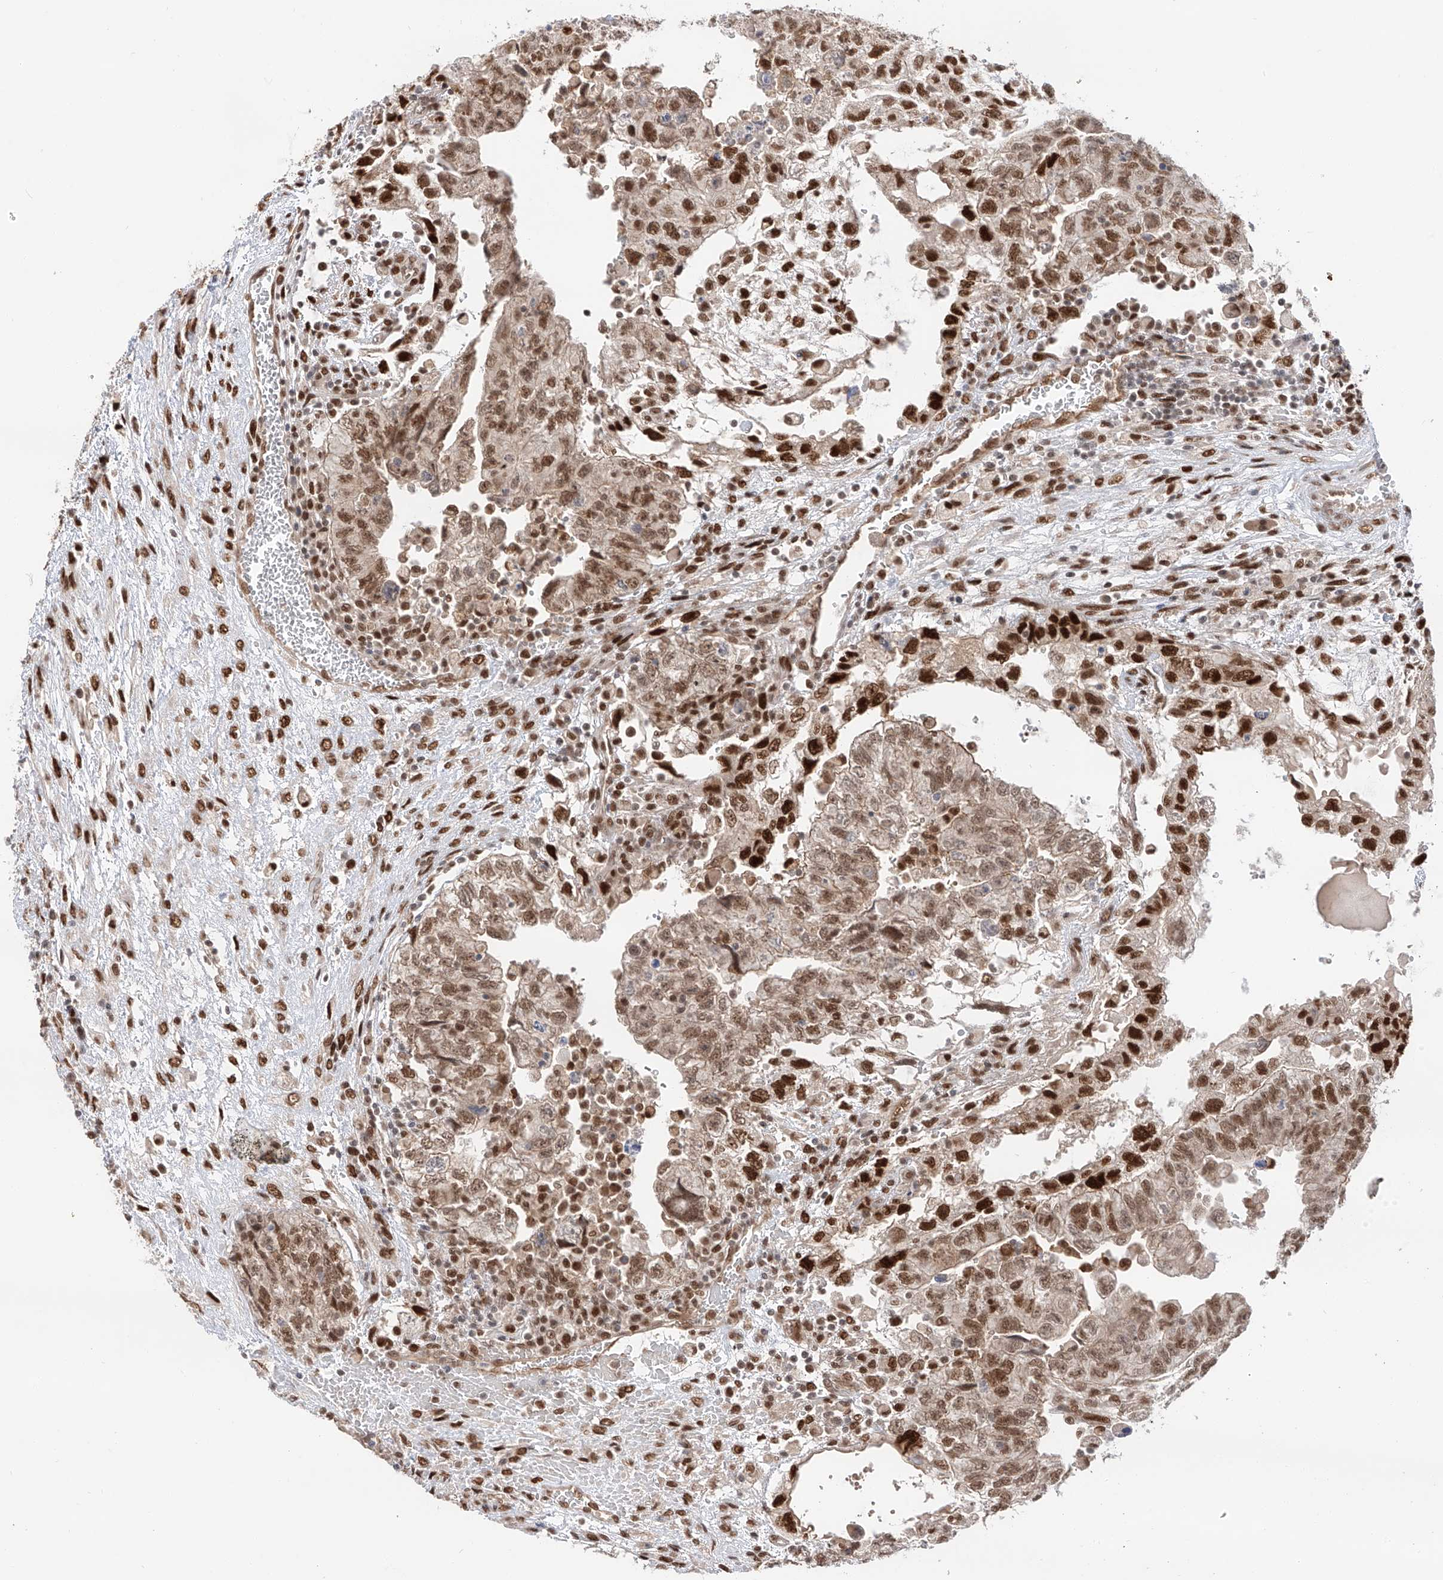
{"staining": {"intensity": "moderate", "quantity": ">75%", "location": "nuclear"}, "tissue": "testis cancer", "cell_type": "Tumor cells", "image_type": "cancer", "snomed": [{"axis": "morphology", "description": "Carcinoma, Embryonal, NOS"}, {"axis": "topography", "description": "Testis"}], "caption": "Testis cancer tissue reveals moderate nuclear staining in about >75% of tumor cells", "gene": "POGK", "patient": {"sex": "male", "age": 36}}